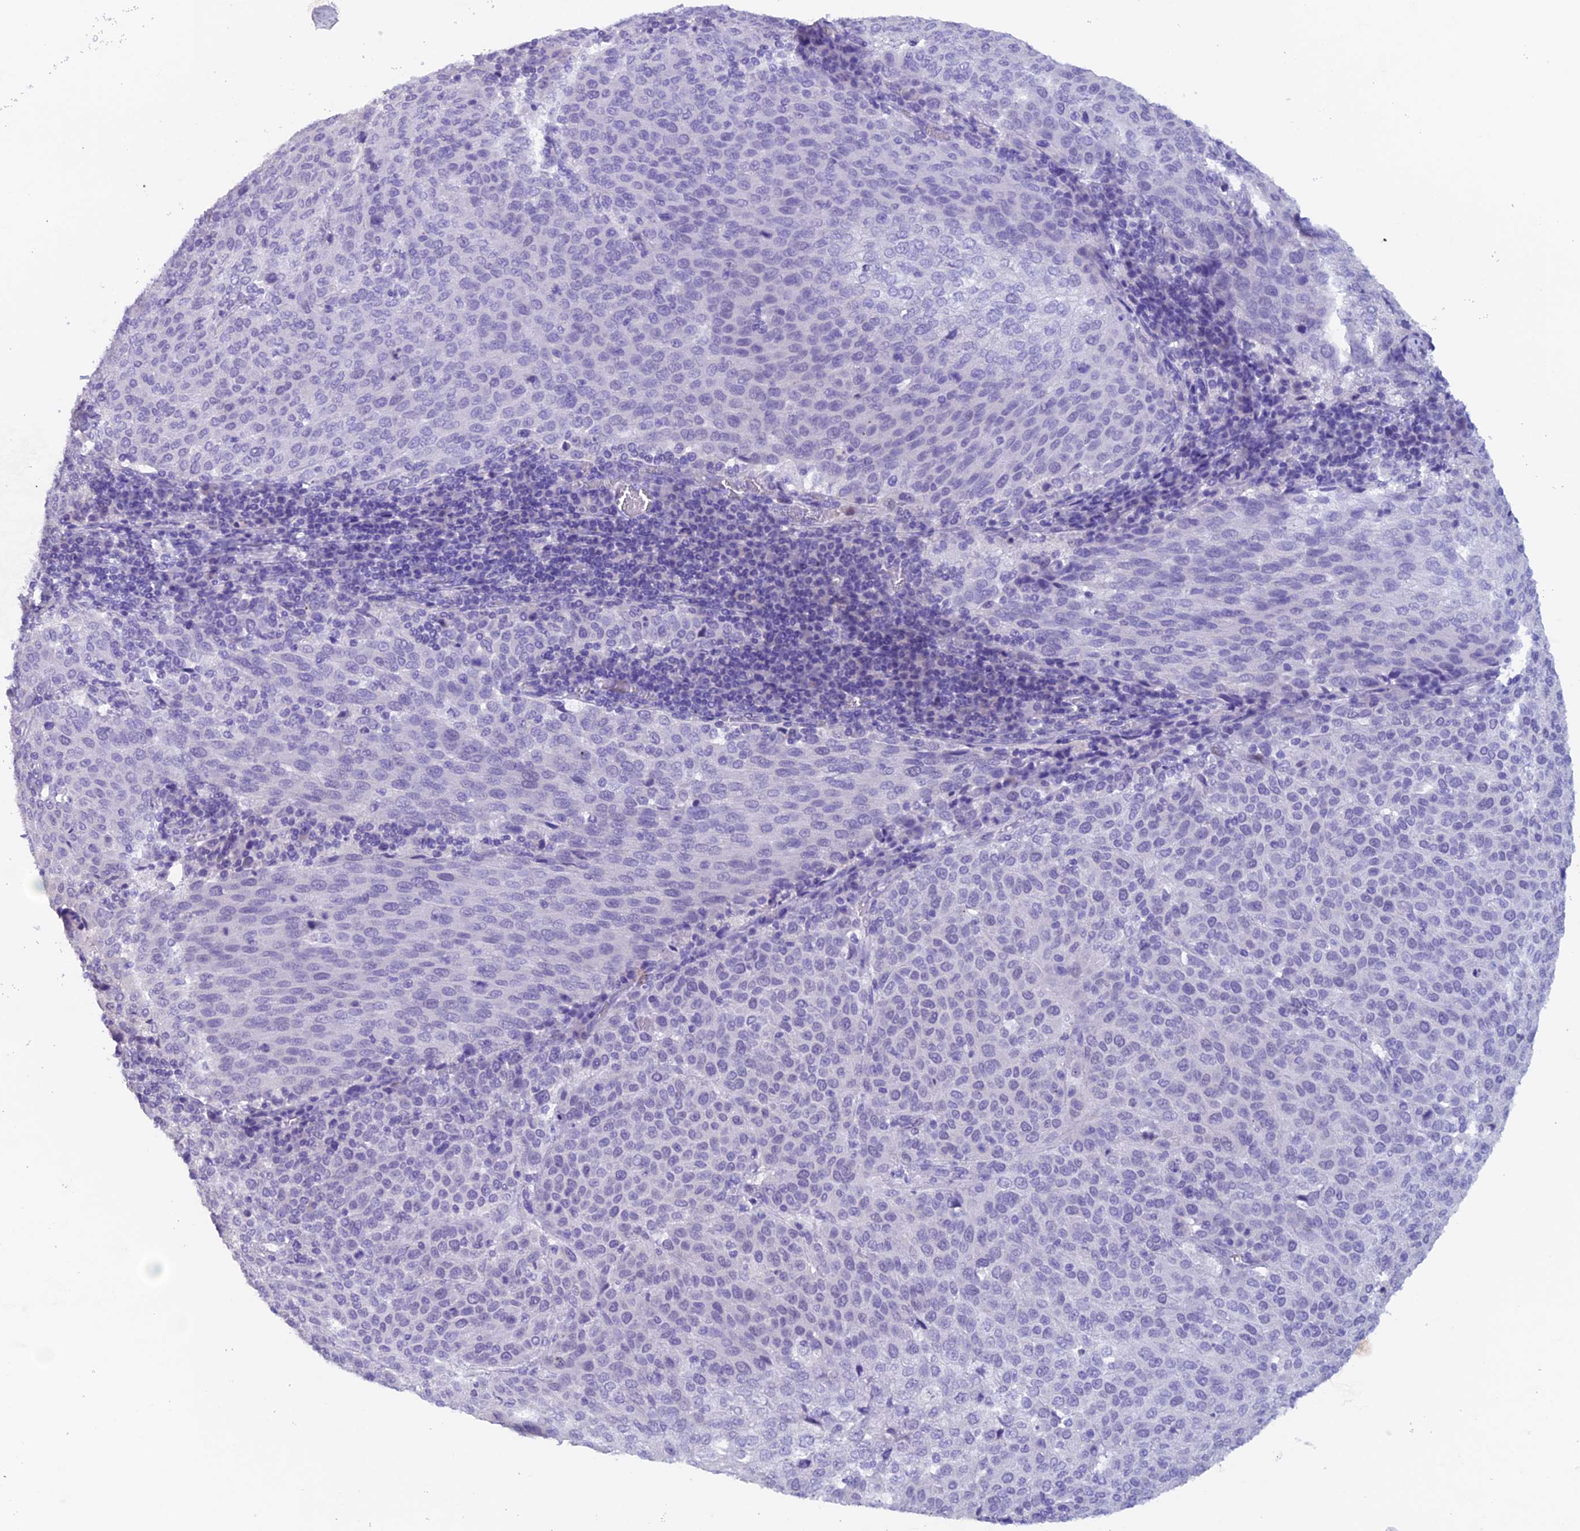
{"staining": {"intensity": "negative", "quantity": "none", "location": "none"}, "tissue": "cervical cancer", "cell_type": "Tumor cells", "image_type": "cancer", "snomed": [{"axis": "morphology", "description": "Squamous cell carcinoma, NOS"}, {"axis": "topography", "description": "Cervix"}], "caption": "Tumor cells are negative for protein expression in human squamous cell carcinoma (cervical).", "gene": "PSMC3IP", "patient": {"sex": "female", "age": 46}}